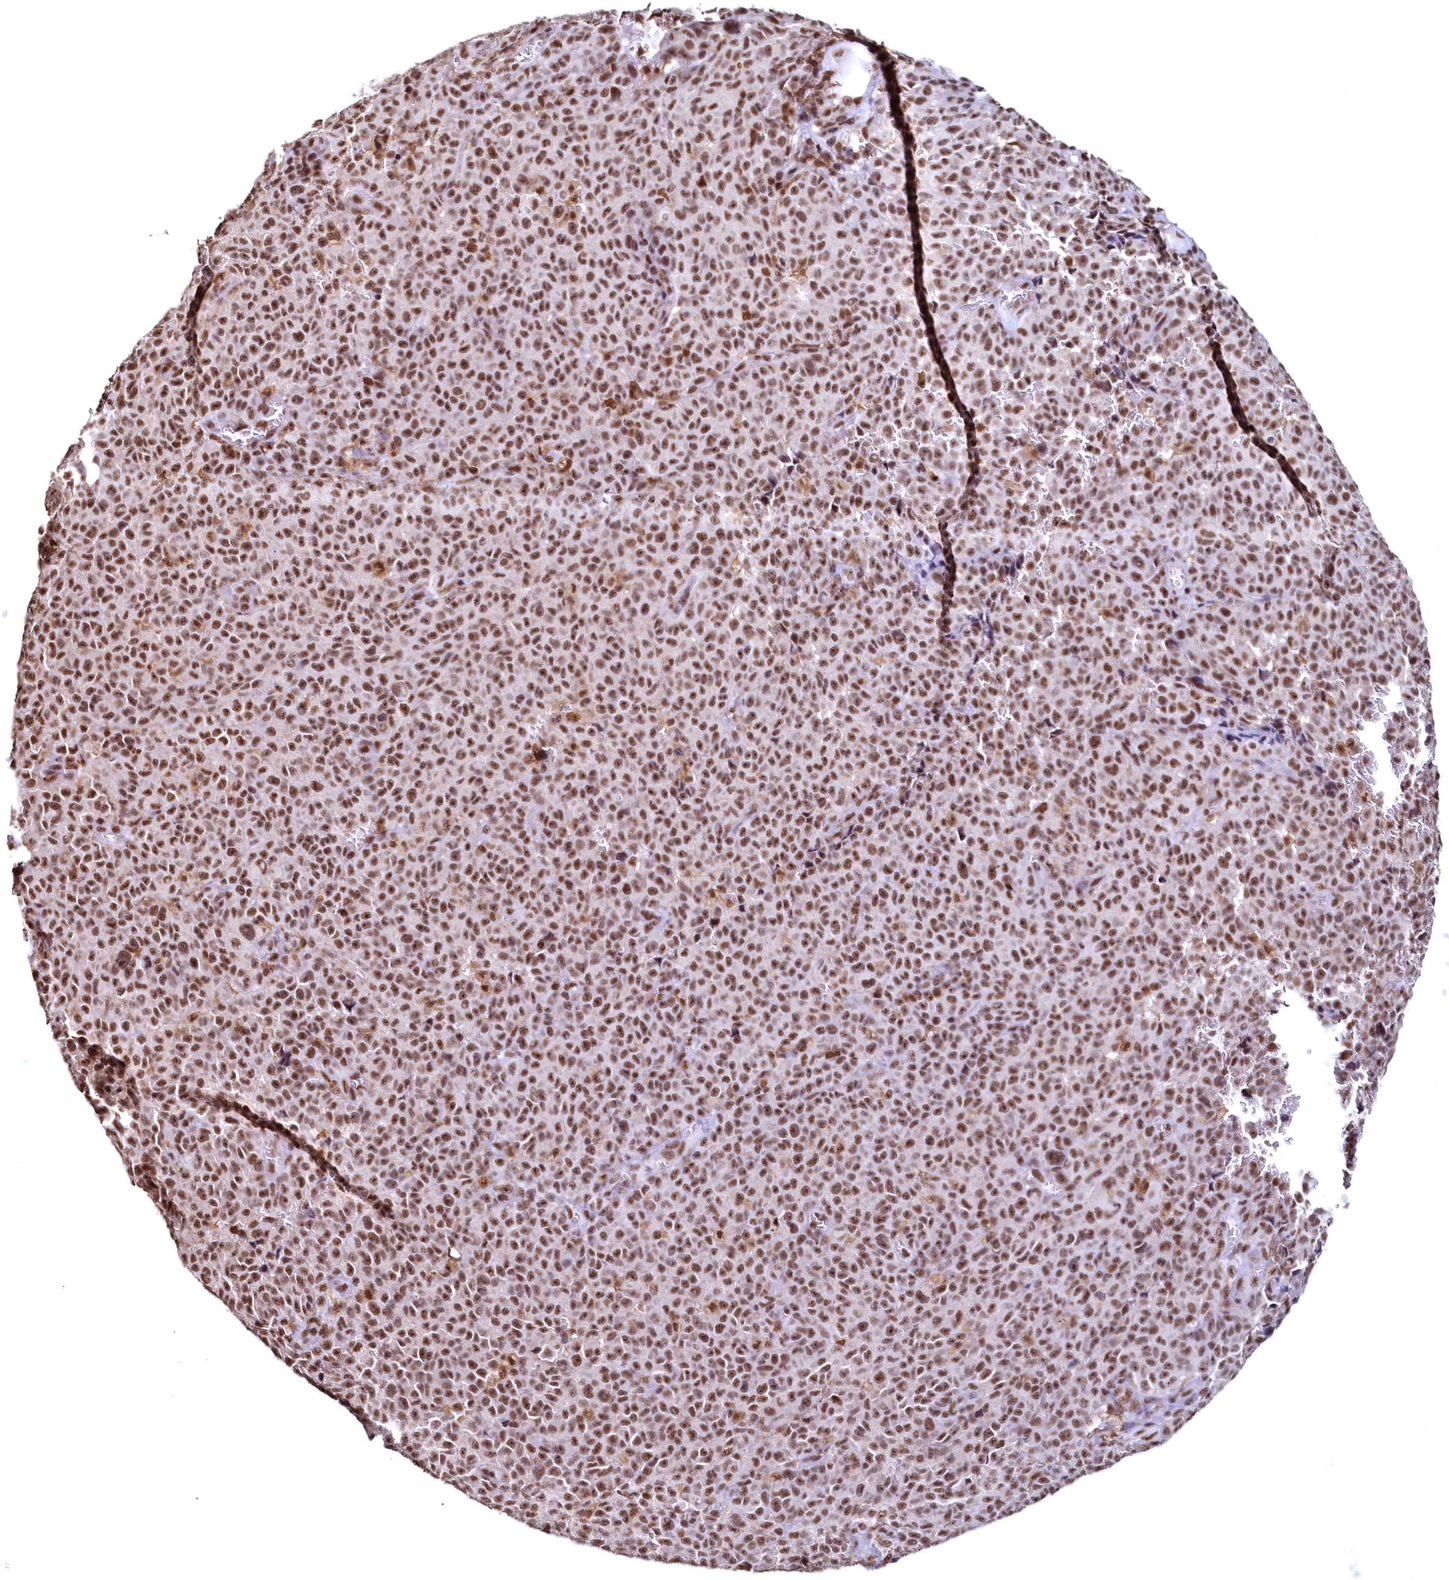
{"staining": {"intensity": "strong", "quantity": ">75%", "location": "nuclear"}, "tissue": "melanoma", "cell_type": "Tumor cells", "image_type": "cancer", "snomed": [{"axis": "morphology", "description": "Malignant melanoma, NOS"}, {"axis": "topography", "description": "Skin"}], "caption": "A brown stain highlights strong nuclear expression of a protein in human malignant melanoma tumor cells.", "gene": "RSRC2", "patient": {"sex": "female", "age": 82}}